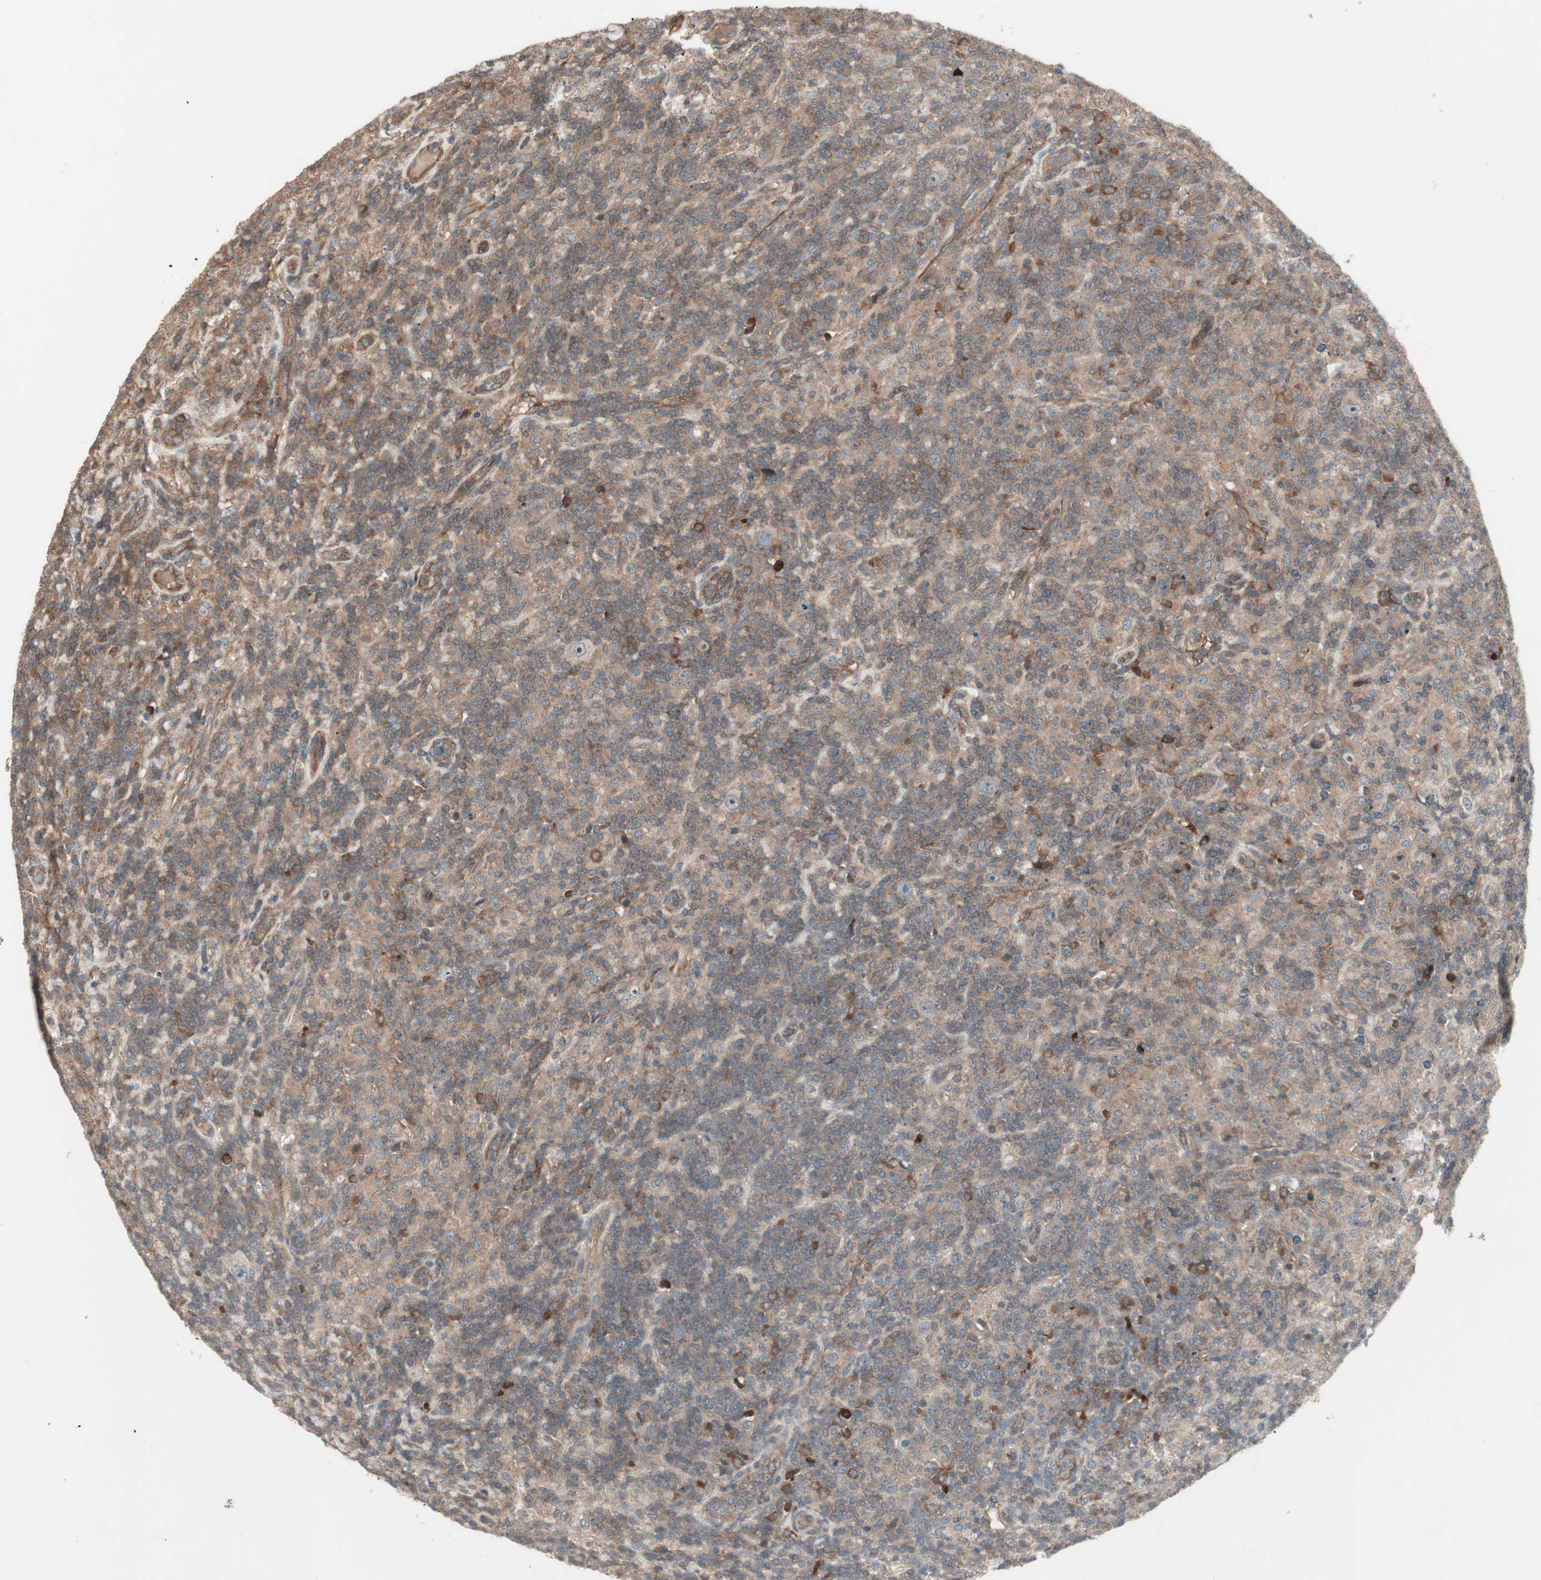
{"staining": {"intensity": "moderate", "quantity": ">75%", "location": "cytoplasmic/membranous"}, "tissue": "lymphoma", "cell_type": "Tumor cells", "image_type": "cancer", "snomed": [{"axis": "morphology", "description": "Hodgkin's disease, NOS"}, {"axis": "topography", "description": "Lymph node"}], "caption": "Immunohistochemistry (IHC) of human Hodgkin's disease shows medium levels of moderate cytoplasmic/membranous positivity in about >75% of tumor cells. The staining was performed using DAB (3,3'-diaminobenzidine), with brown indicating positive protein expression. Nuclei are stained blue with hematoxylin.", "gene": "TFPI", "patient": {"sex": "male", "age": 70}}